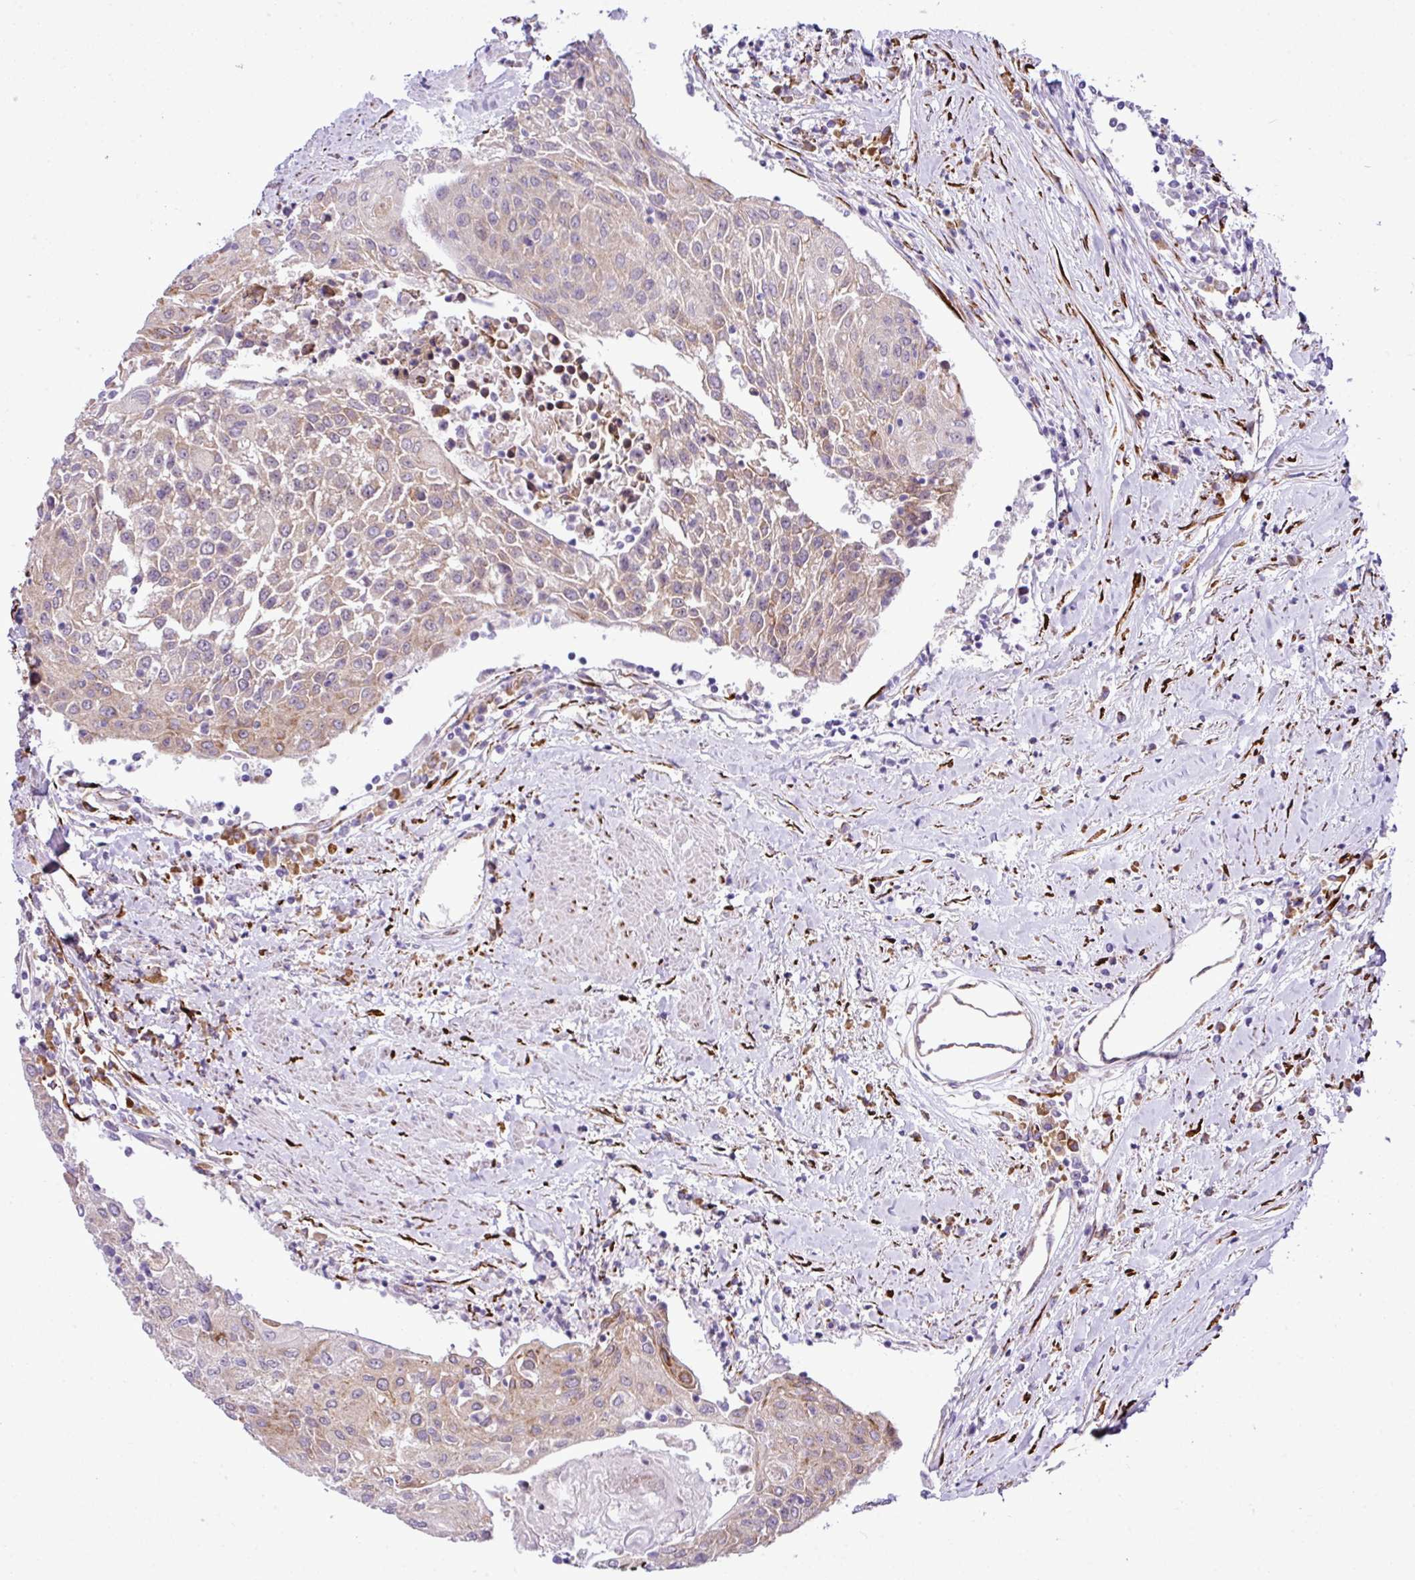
{"staining": {"intensity": "weak", "quantity": "25%-75%", "location": "cytoplasmic/membranous"}, "tissue": "urothelial cancer", "cell_type": "Tumor cells", "image_type": "cancer", "snomed": [{"axis": "morphology", "description": "Urothelial carcinoma, High grade"}, {"axis": "topography", "description": "Urinary bladder"}], "caption": "Immunohistochemistry (IHC) photomicrograph of neoplastic tissue: urothelial cancer stained using immunohistochemistry (IHC) displays low levels of weak protein expression localized specifically in the cytoplasmic/membranous of tumor cells, appearing as a cytoplasmic/membranous brown color.", "gene": "CFAP97", "patient": {"sex": "female", "age": 85}}